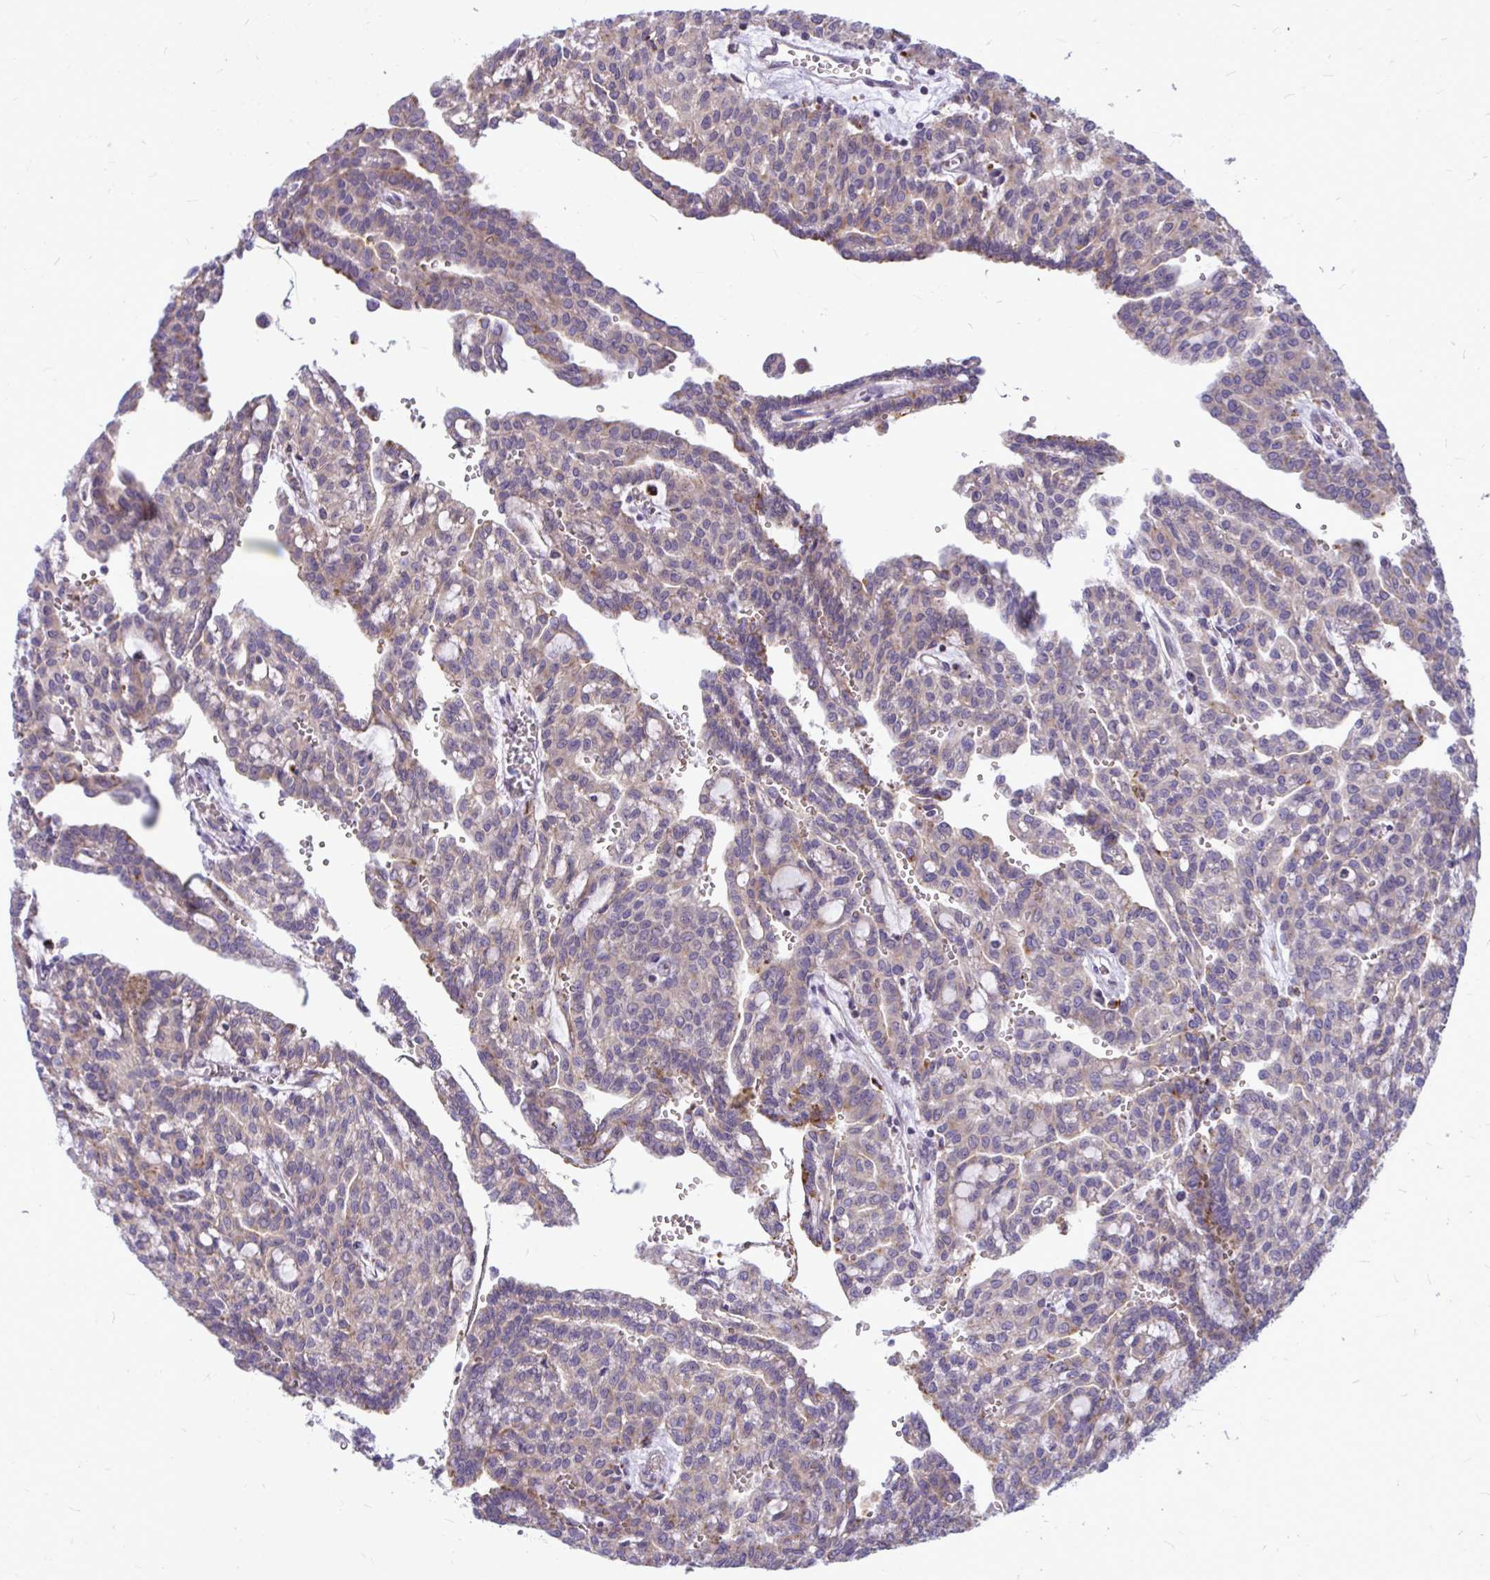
{"staining": {"intensity": "weak", "quantity": "25%-75%", "location": "cytoplasmic/membranous"}, "tissue": "renal cancer", "cell_type": "Tumor cells", "image_type": "cancer", "snomed": [{"axis": "morphology", "description": "Adenocarcinoma, NOS"}, {"axis": "topography", "description": "Kidney"}], "caption": "Immunohistochemistry staining of adenocarcinoma (renal), which displays low levels of weak cytoplasmic/membranous staining in approximately 25%-75% of tumor cells indicating weak cytoplasmic/membranous protein positivity. The staining was performed using DAB (brown) for protein detection and nuclei were counterstained in hematoxylin (blue).", "gene": "ZSCAN25", "patient": {"sex": "male", "age": 63}}